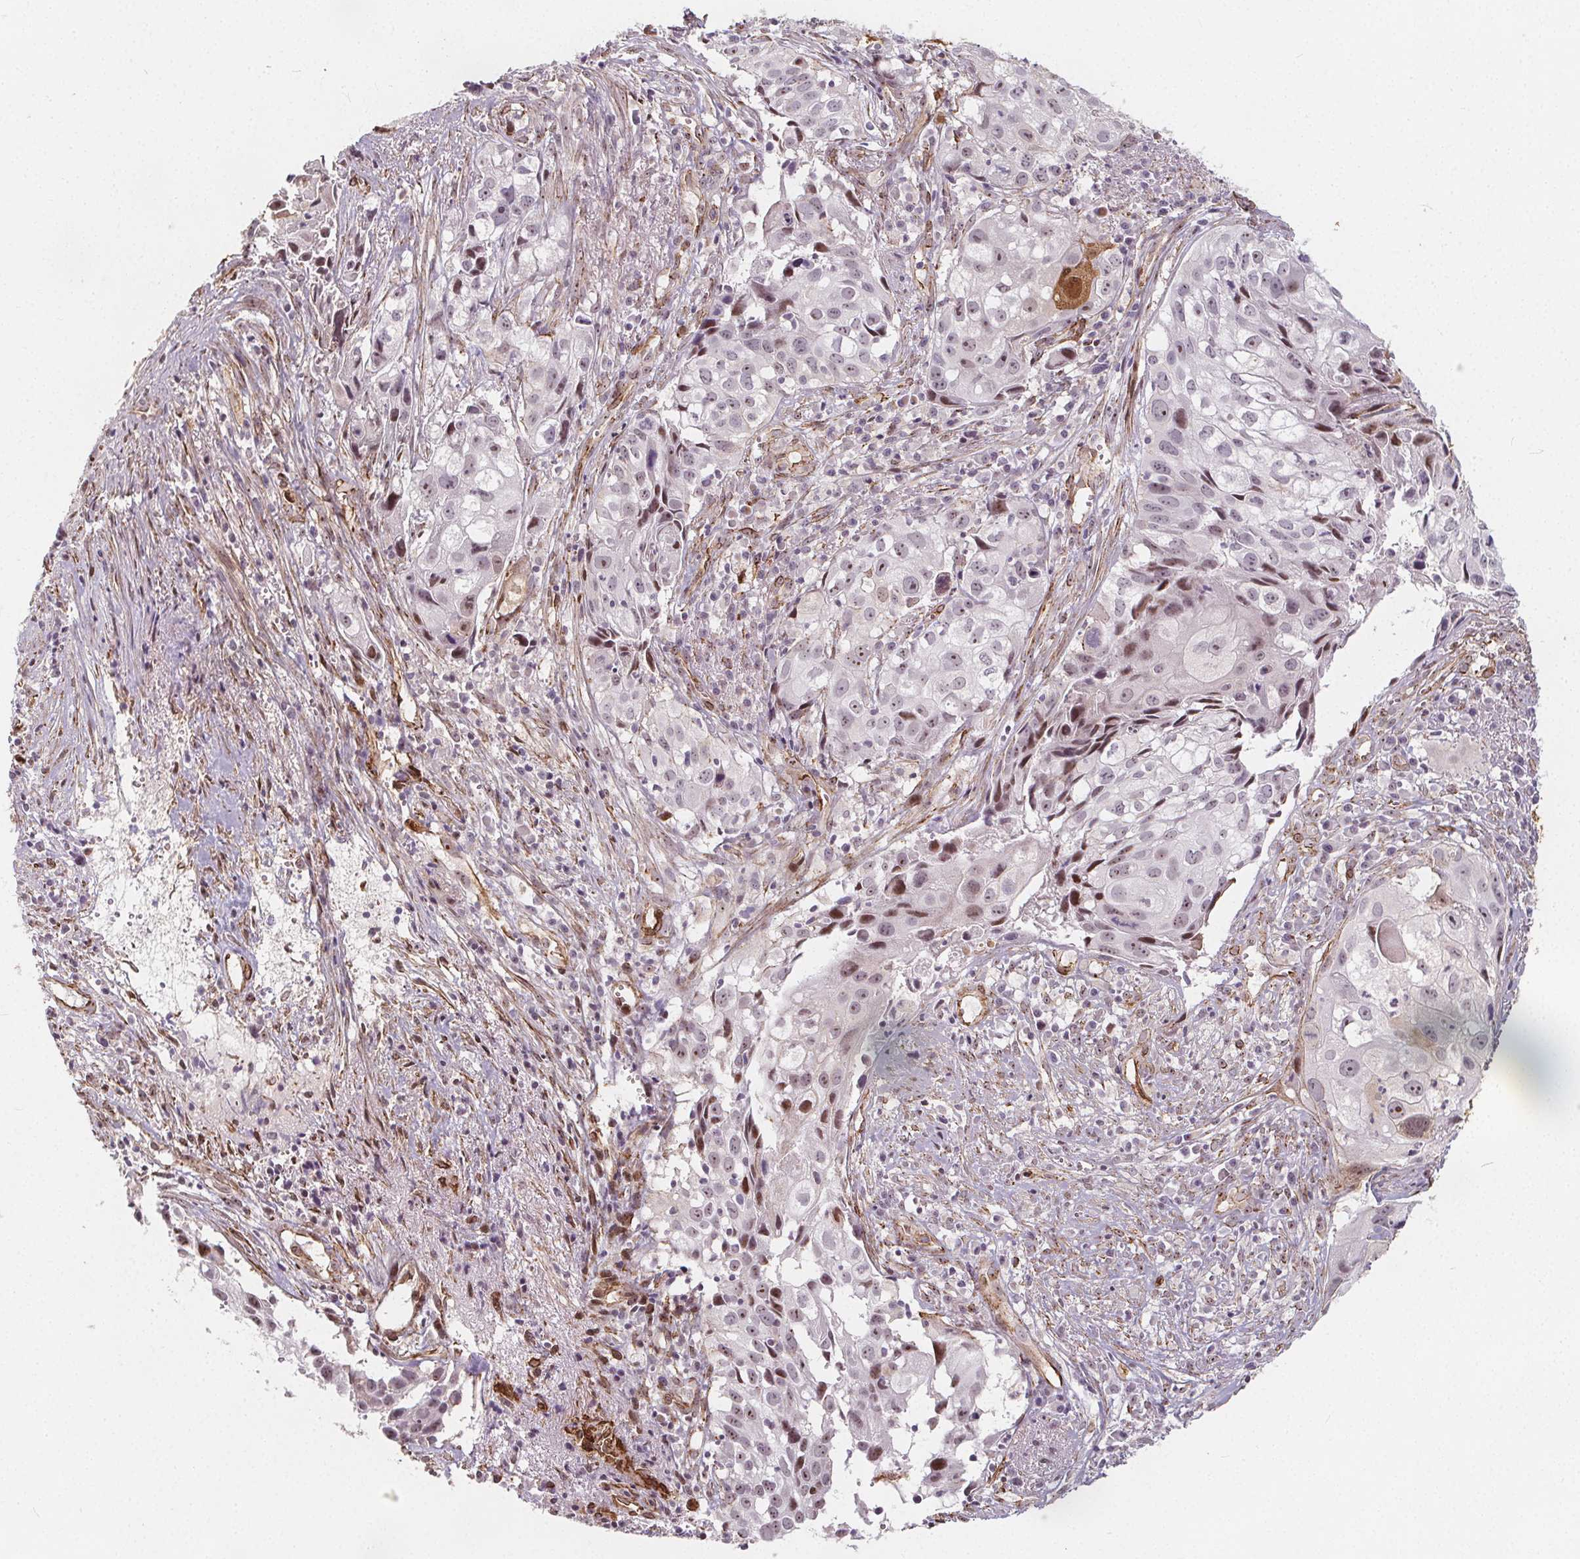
{"staining": {"intensity": "weak", "quantity": "25%-75%", "location": "cytoplasmic/membranous,nuclear"}, "tissue": "cervical cancer", "cell_type": "Tumor cells", "image_type": "cancer", "snomed": [{"axis": "morphology", "description": "Squamous cell carcinoma, NOS"}, {"axis": "topography", "description": "Cervix"}], "caption": "This micrograph displays cervical cancer (squamous cell carcinoma) stained with immunohistochemistry (IHC) to label a protein in brown. The cytoplasmic/membranous and nuclear of tumor cells show weak positivity for the protein. Nuclei are counter-stained blue.", "gene": "HAS1", "patient": {"sex": "female", "age": 53}}